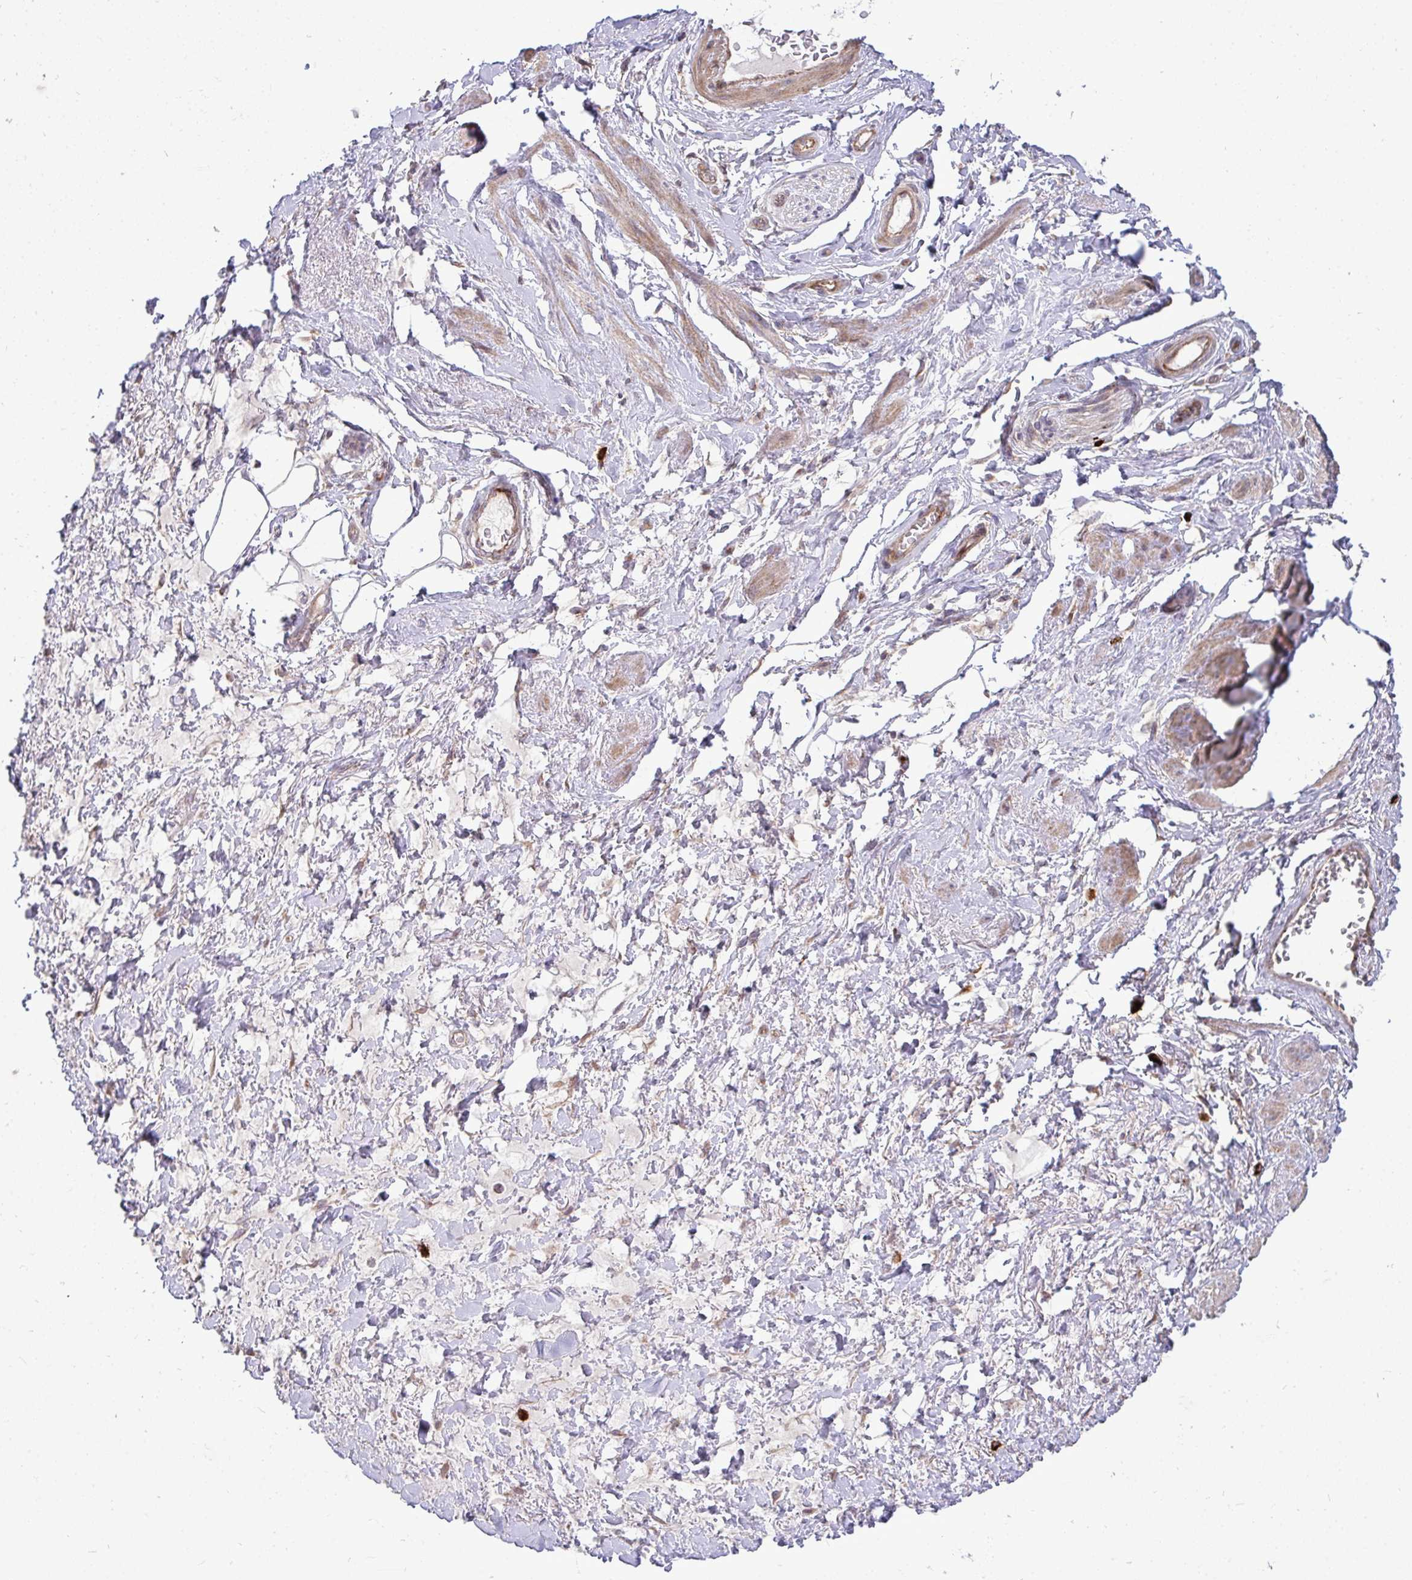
{"staining": {"intensity": "negative", "quantity": "none", "location": "none"}, "tissue": "adipose tissue", "cell_type": "Adipocytes", "image_type": "normal", "snomed": [{"axis": "morphology", "description": "Normal tissue, NOS"}, {"axis": "topography", "description": "Vagina"}, {"axis": "topography", "description": "Peripheral nerve tissue"}], "caption": "This is an IHC photomicrograph of benign human adipose tissue. There is no staining in adipocytes.", "gene": "SH2D1B", "patient": {"sex": "female", "age": 71}}